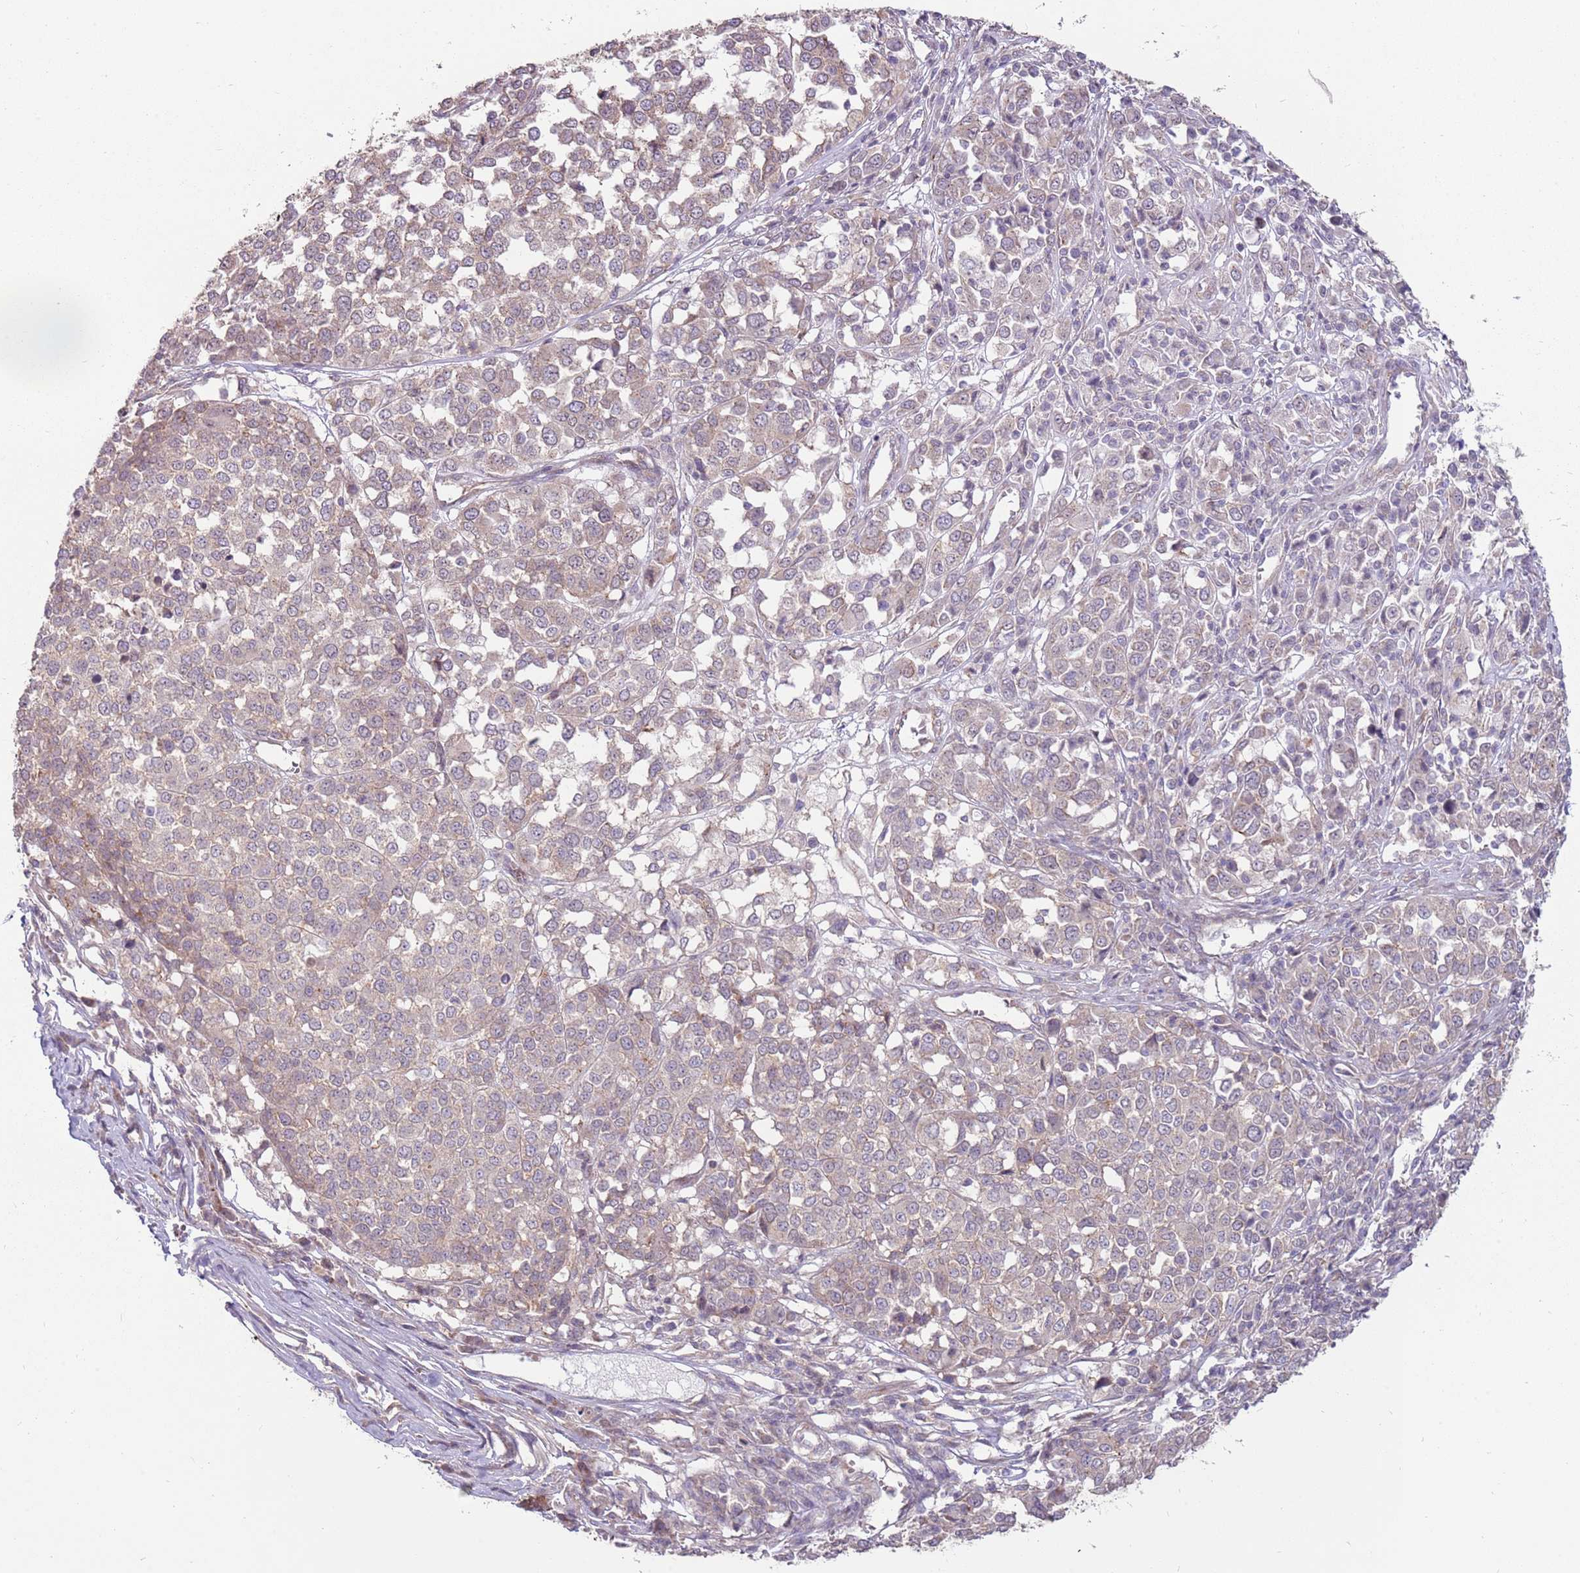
{"staining": {"intensity": "weak", "quantity": "<25%", "location": "cytoplasmic/membranous"}, "tissue": "melanoma", "cell_type": "Tumor cells", "image_type": "cancer", "snomed": [{"axis": "morphology", "description": "Malignant melanoma, Metastatic site"}, {"axis": "topography", "description": "Lymph node"}], "caption": "High magnification brightfield microscopy of malignant melanoma (metastatic site) stained with DAB (brown) and counterstained with hematoxylin (blue): tumor cells show no significant expression. Brightfield microscopy of immunohistochemistry stained with DAB (brown) and hematoxylin (blue), captured at high magnification.", "gene": "SPATA31D1", "patient": {"sex": "male", "age": 44}}